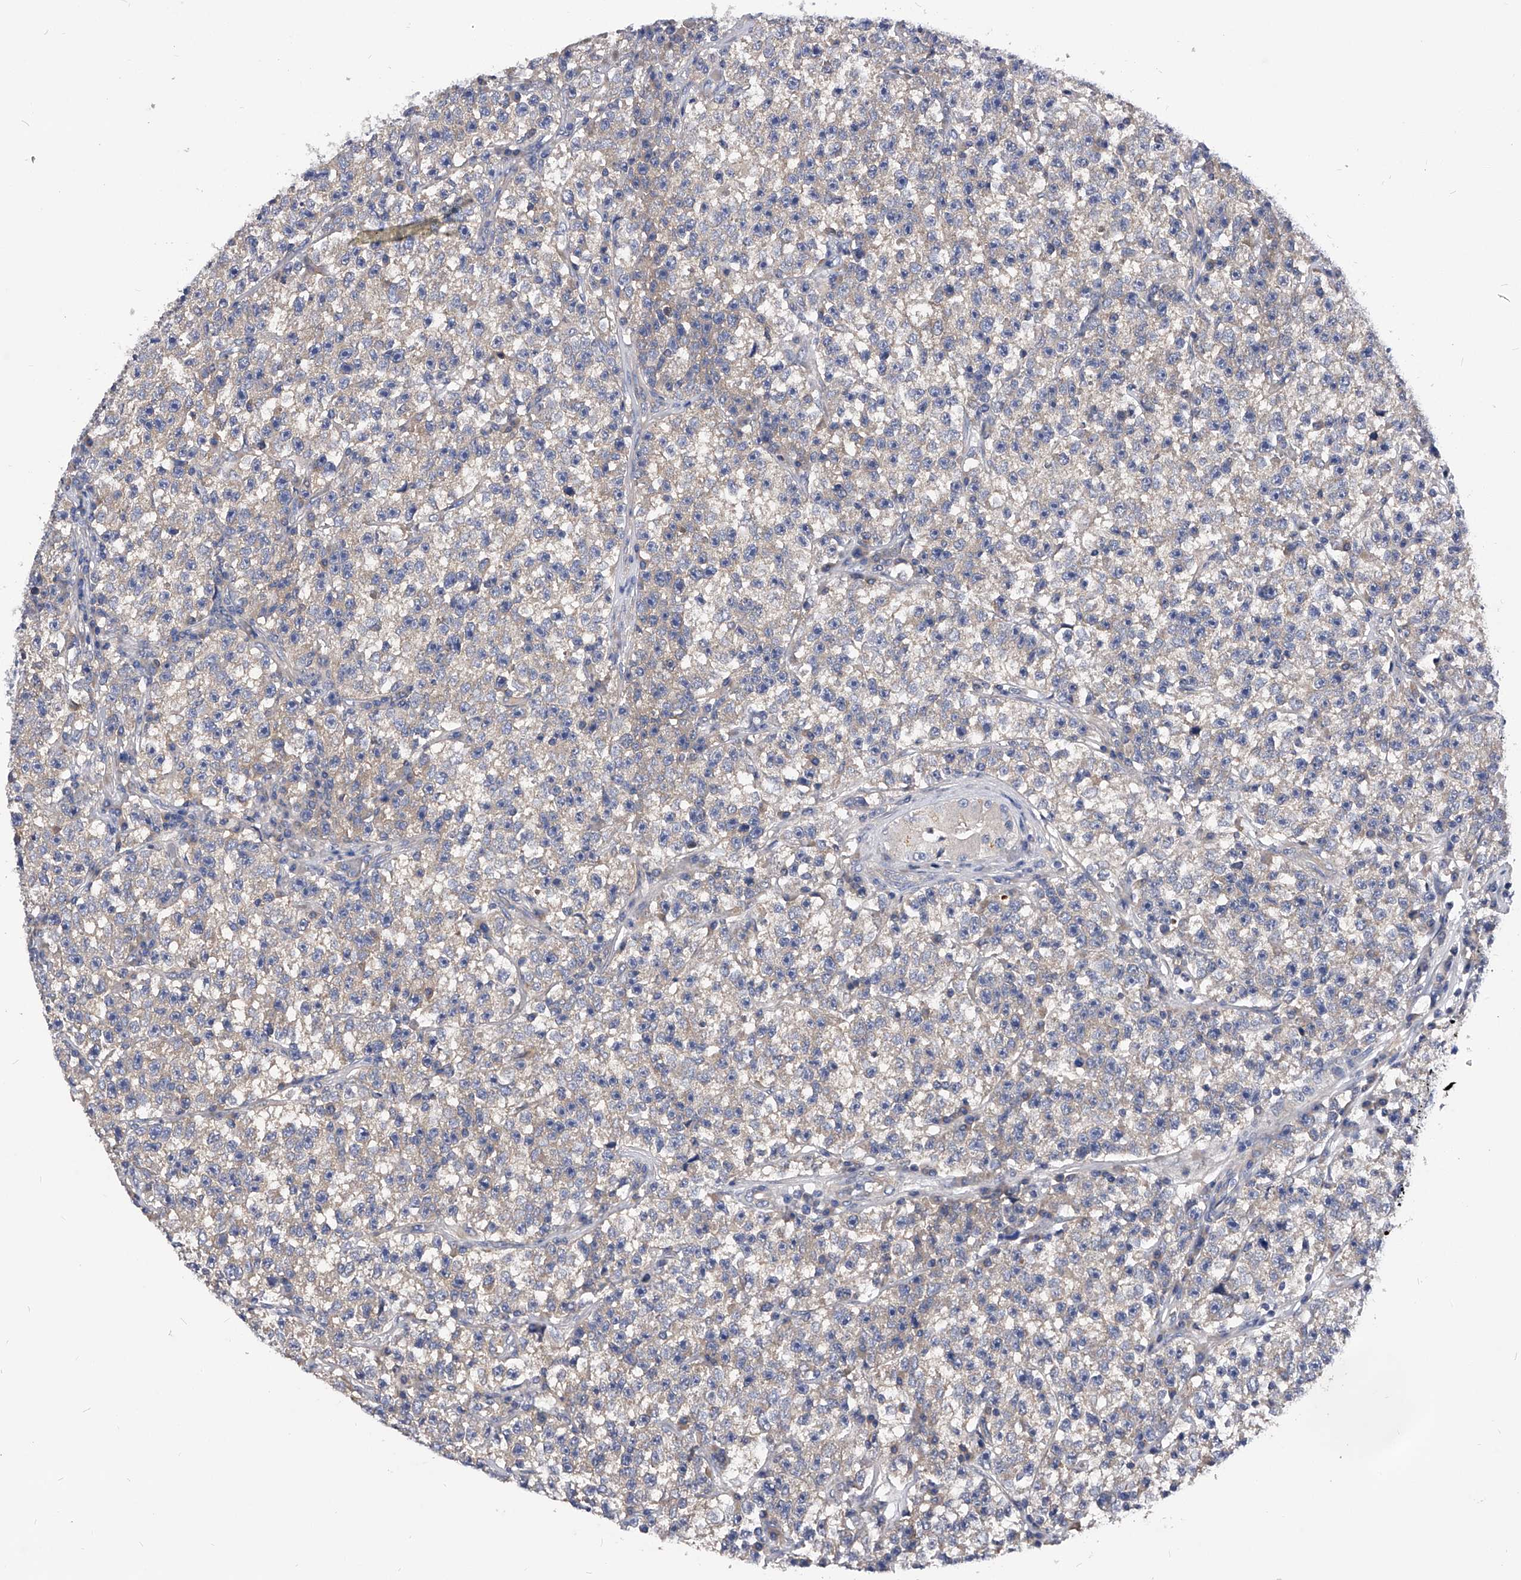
{"staining": {"intensity": "negative", "quantity": "none", "location": "none"}, "tissue": "testis cancer", "cell_type": "Tumor cells", "image_type": "cancer", "snomed": [{"axis": "morphology", "description": "Seminoma, NOS"}, {"axis": "topography", "description": "Testis"}], "caption": "DAB (3,3'-diaminobenzidine) immunohistochemical staining of testis cancer (seminoma) reveals no significant staining in tumor cells.", "gene": "PPP5C", "patient": {"sex": "male", "age": 22}}